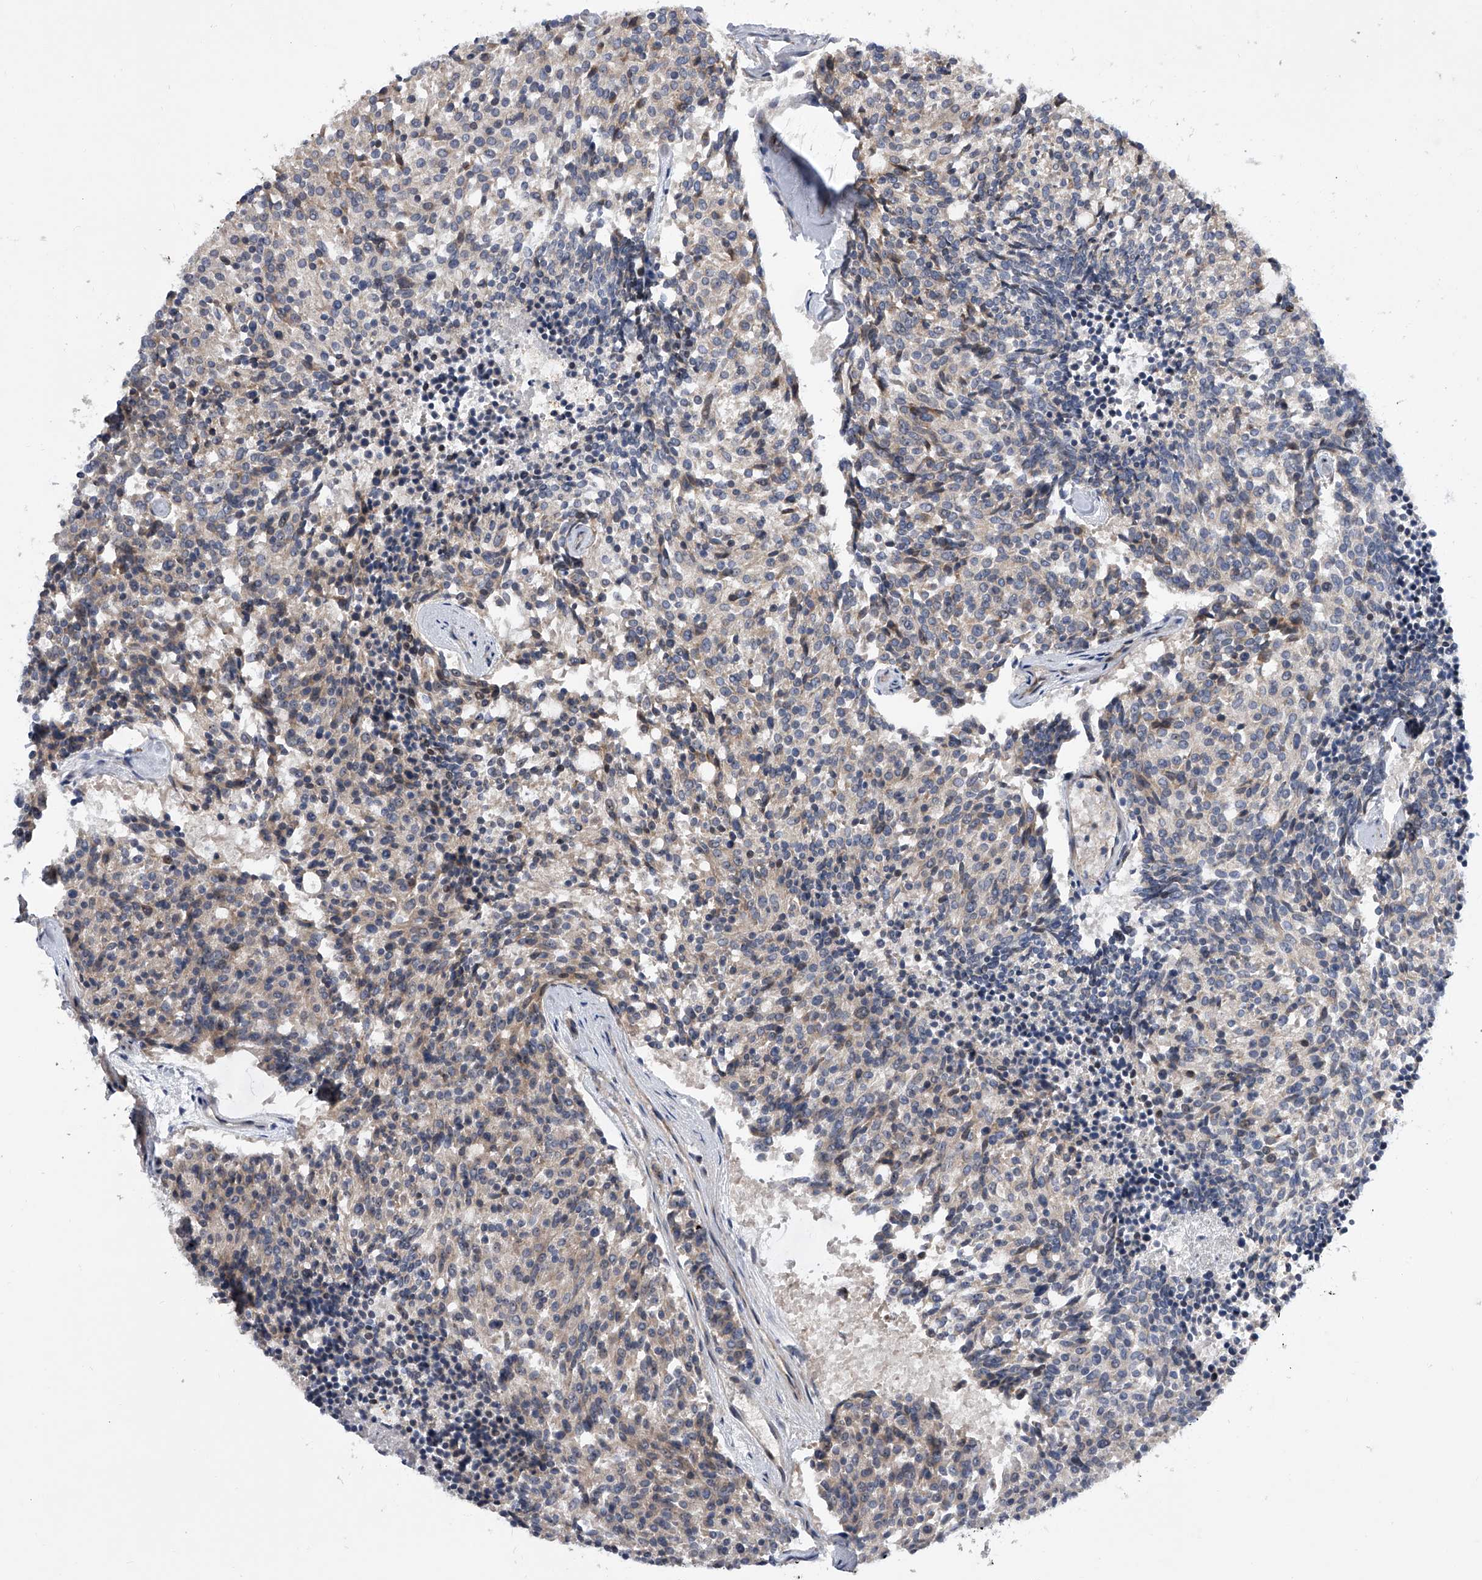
{"staining": {"intensity": "negative", "quantity": "none", "location": "none"}, "tissue": "carcinoid", "cell_type": "Tumor cells", "image_type": "cancer", "snomed": [{"axis": "morphology", "description": "Carcinoid, malignant, NOS"}, {"axis": "topography", "description": "Pancreas"}], "caption": "Immunohistochemistry image of human carcinoid stained for a protein (brown), which exhibits no positivity in tumor cells.", "gene": "DLGAP2", "patient": {"sex": "female", "age": 54}}